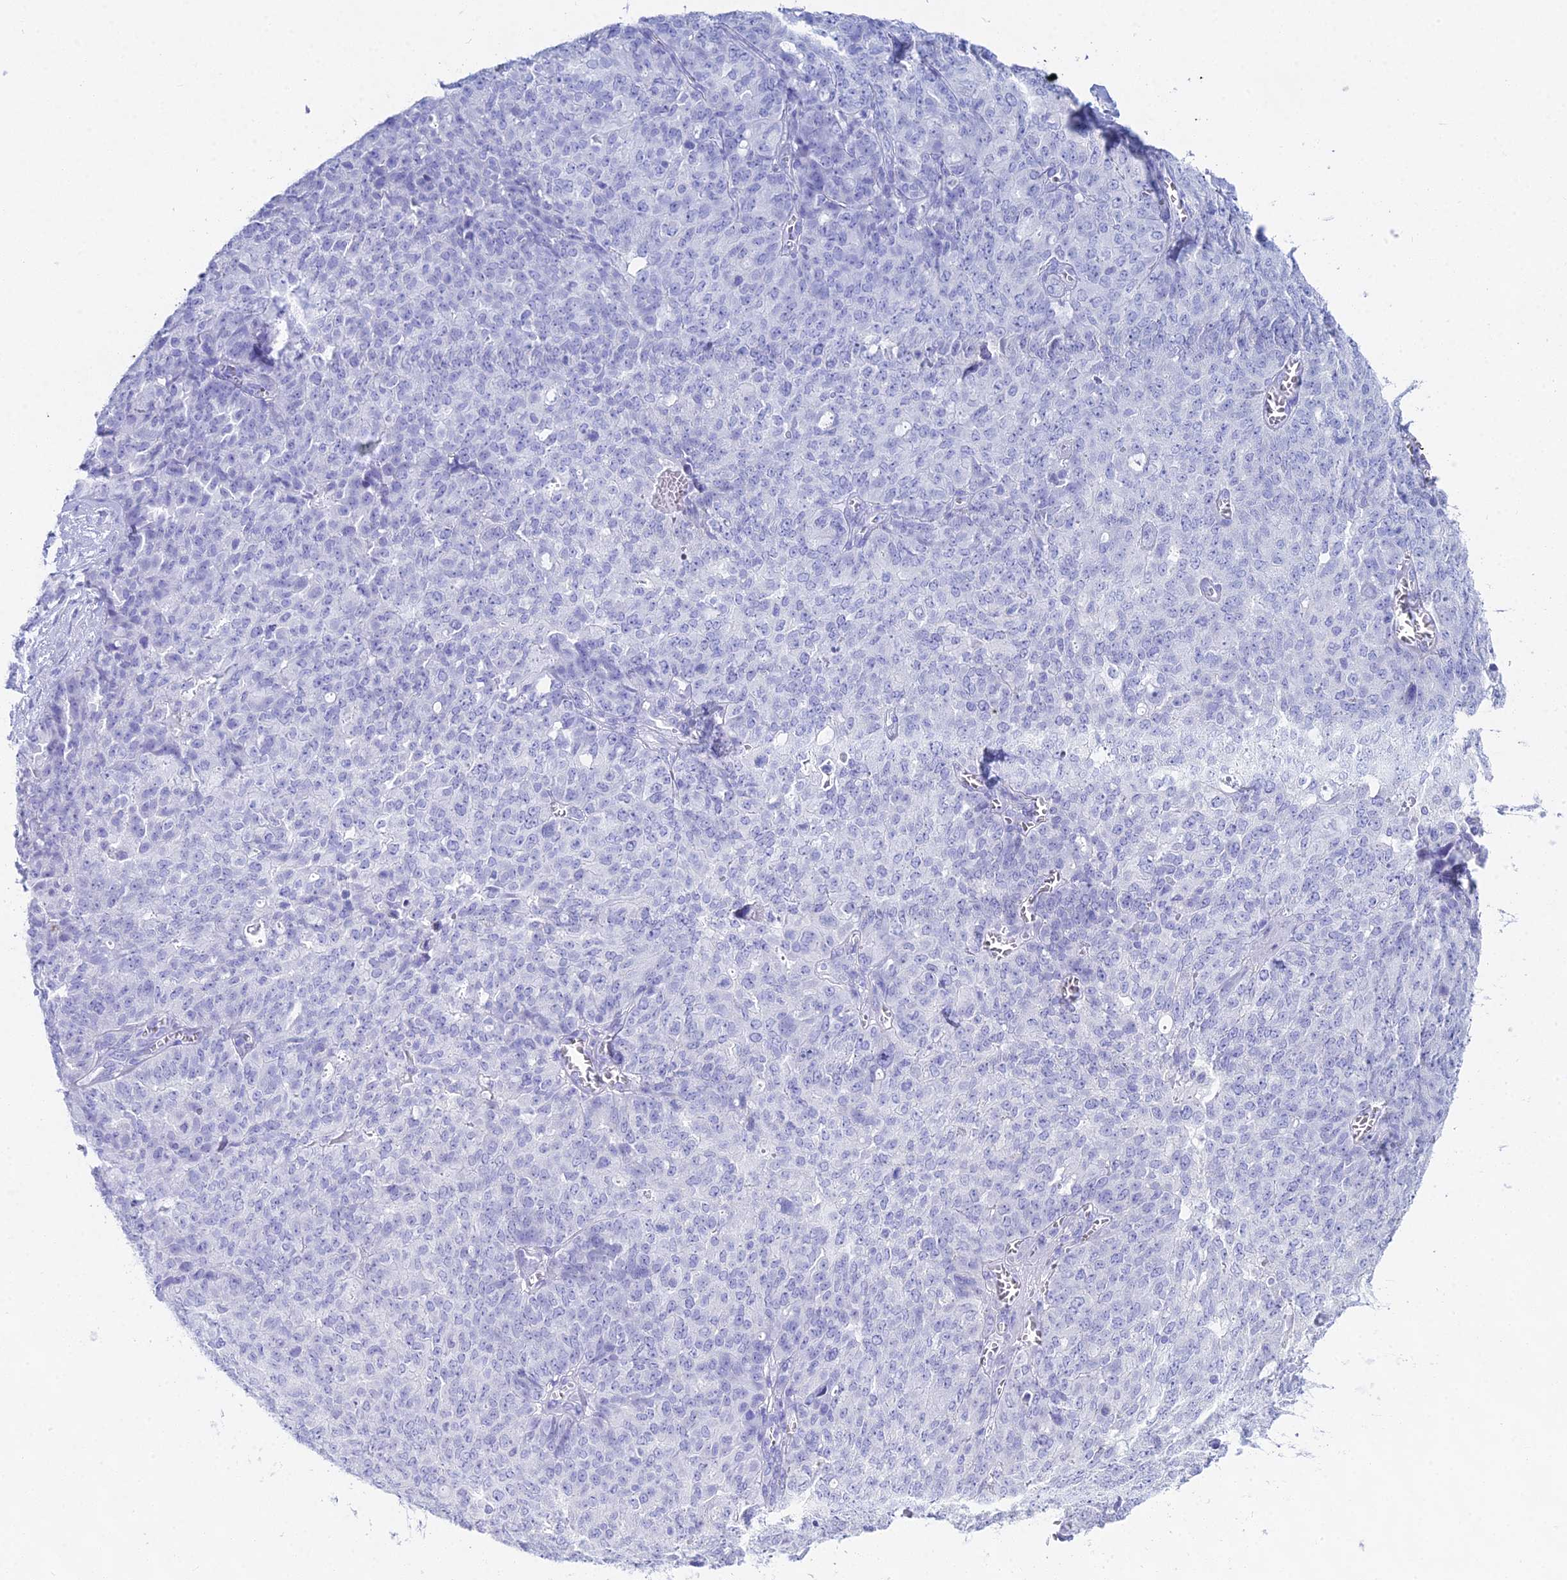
{"staining": {"intensity": "negative", "quantity": "none", "location": "none"}, "tissue": "ovarian cancer", "cell_type": "Tumor cells", "image_type": "cancer", "snomed": [{"axis": "morphology", "description": "Cystadenocarcinoma, serous, NOS"}, {"axis": "topography", "description": "Soft tissue"}, {"axis": "topography", "description": "Ovary"}], "caption": "Ovarian serous cystadenocarcinoma stained for a protein using immunohistochemistry (IHC) displays no expression tumor cells.", "gene": "CGB2", "patient": {"sex": "female", "age": 57}}